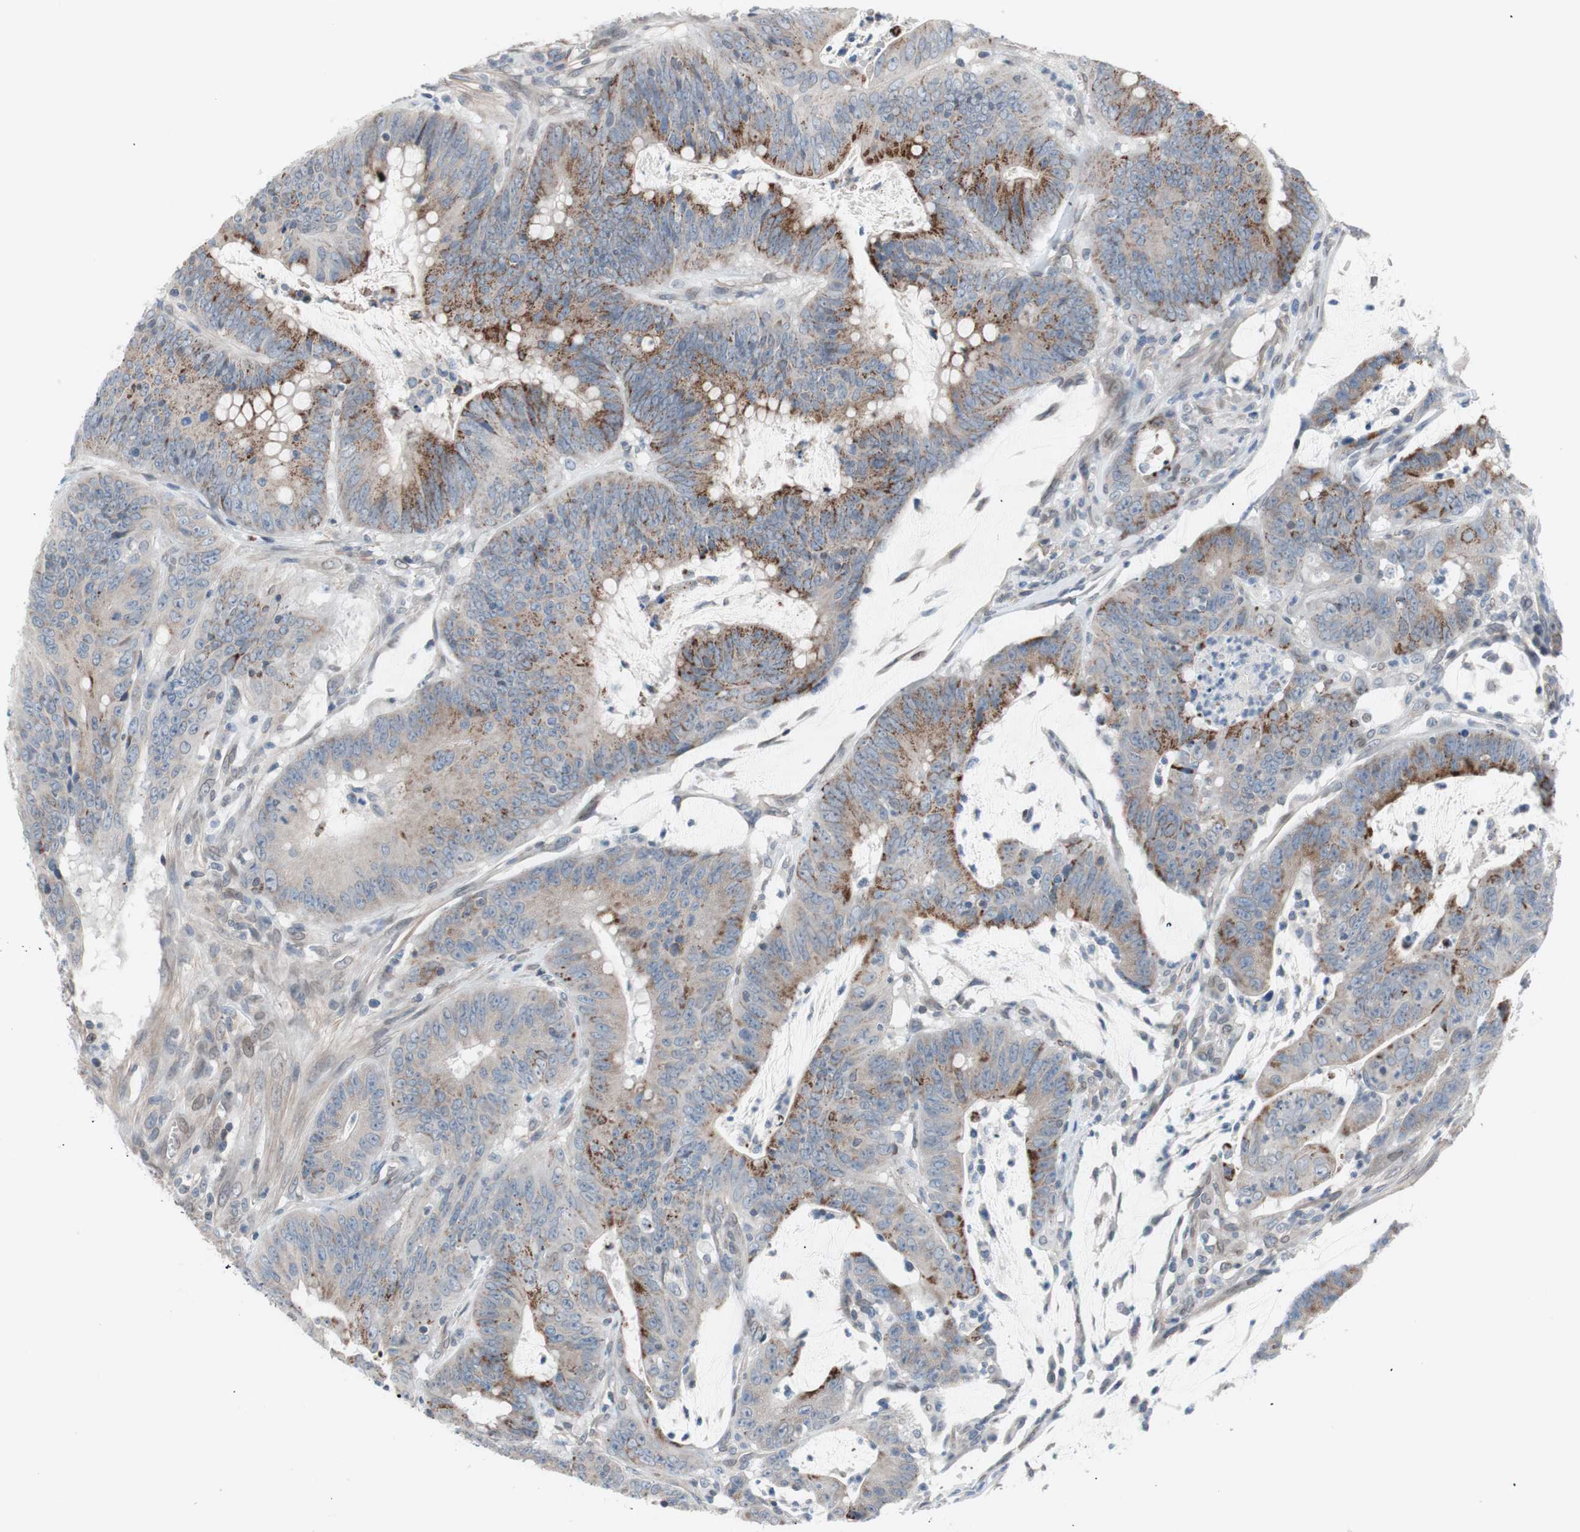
{"staining": {"intensity": "moderate", "quantity": "25%-75%", "location": "cytoplasmic/membranous"}, "tissue": "colorectal cancer", "cell_type": "Tumor cells", "image_type": "cancer", "snomed": [{"axis": "morphology", "description": "Adenocarcinoma, NOS"}, {"axis": "topography", "description": "Colon"}], "caption": "Colorectal adenocarcinoma stained with DAB (3,3'-diaminobenzidine) immunohistochemistry demonstrates medium levels of moderate cytoplasmic/membranous expression in about 25%-75% of tumor cells. (Stains: DAB in brown, nuclei in blue, Microscopy: brightfield microscopy at high magnification).", "gene": "ARNT2", "patient": {"sex": "male", "age": 45}}